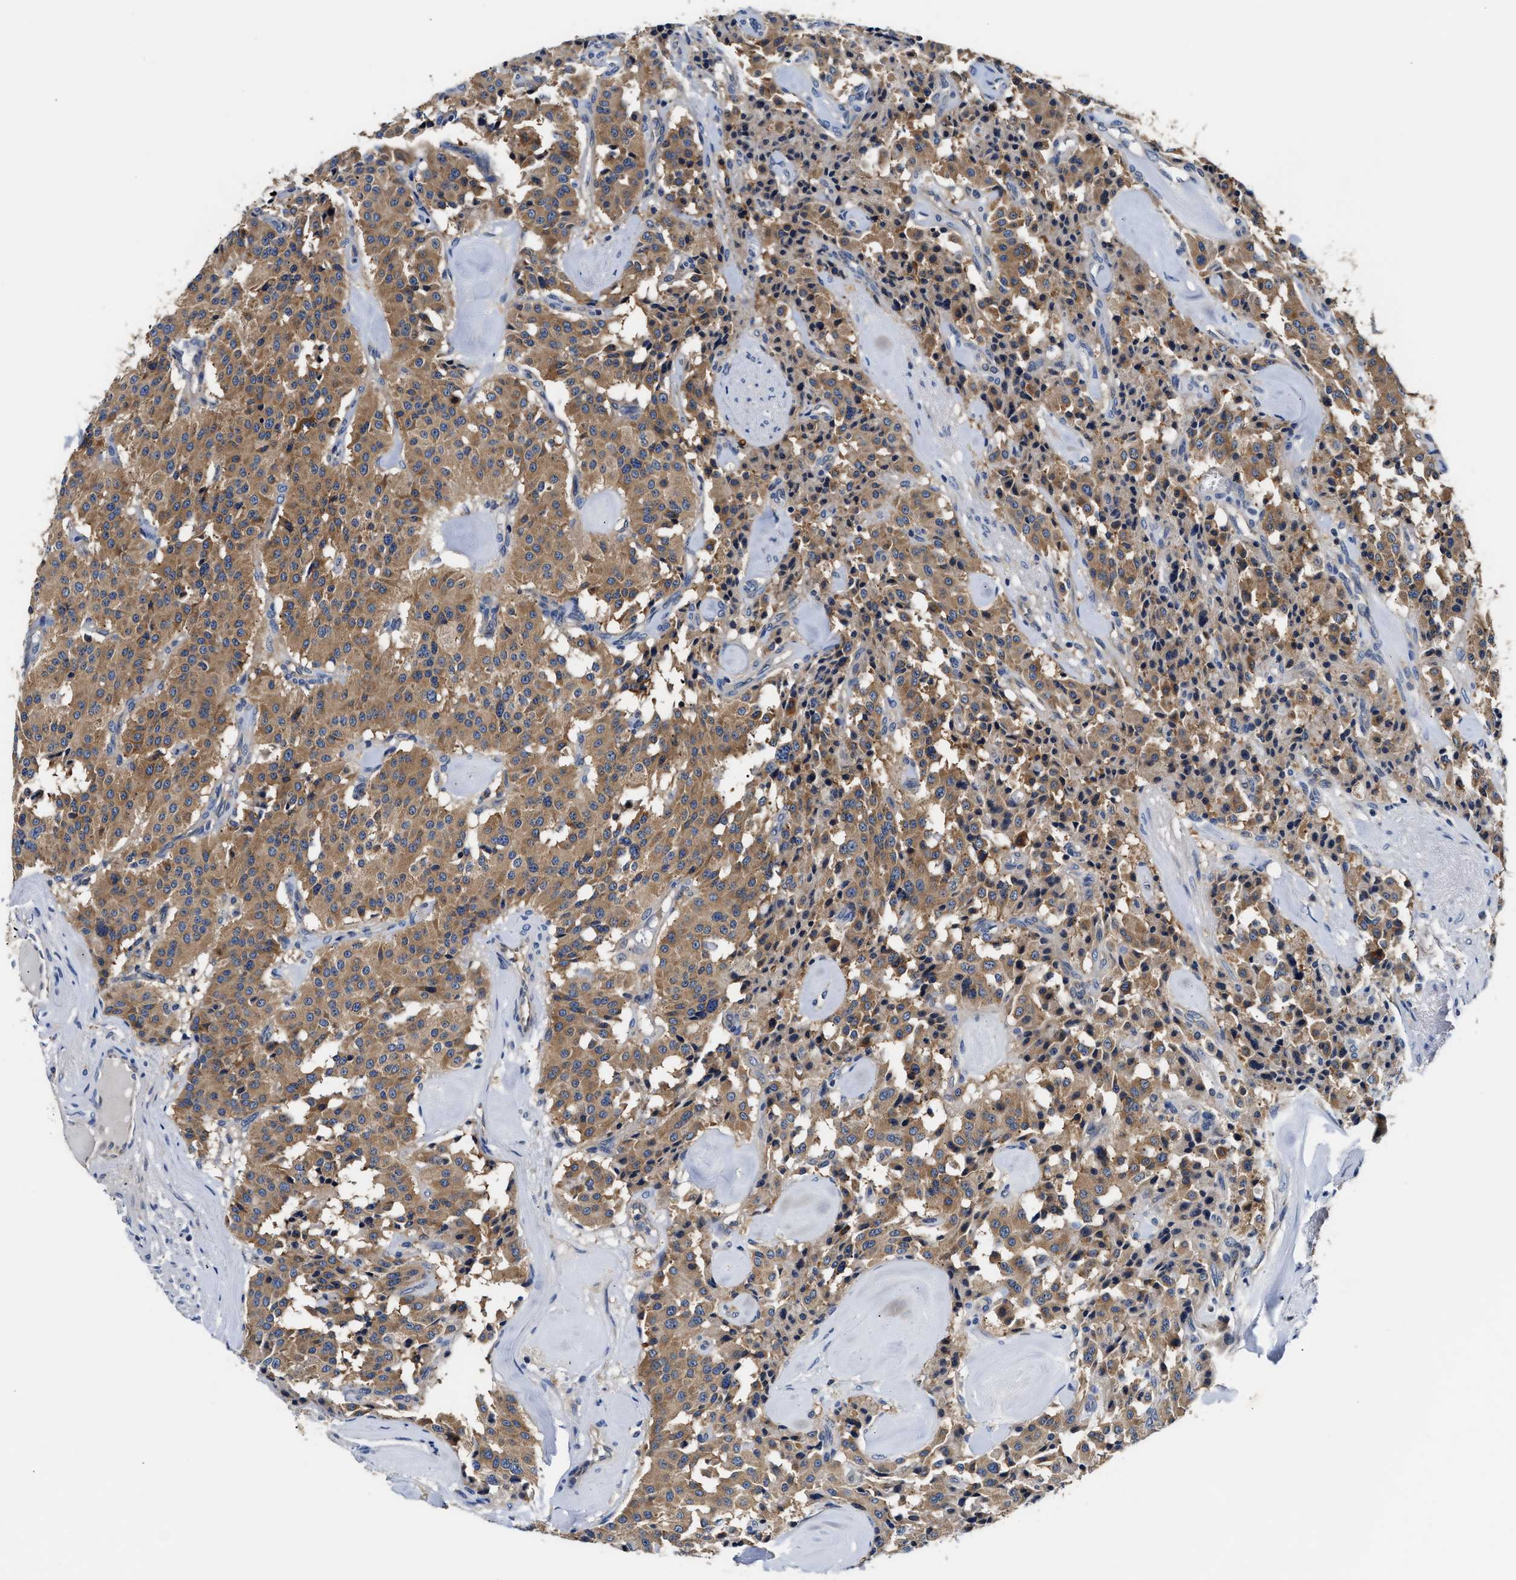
{"staining": {"intensity": "moderate", "quantity": ">75%", "location": "cytoplasmic/membranous"}, "tissue": "carcinoid", "cell_type": "Tumor cells", "image_type": "cancer", "snomed": [{"axis": "morphology", "description": "Carcinoid, malignant, NOS"}, {"axis": "topography", "description": "Lung"}], "caption": "Immunohistochemical staining of human carcinoid (malignant) demonstrates medium levels of moderate cytoplasmic/membranous protein expression in about >75% of tumor cells.", "gene": "FAM185A", "patient": {"sex": "male", "age": 30}}